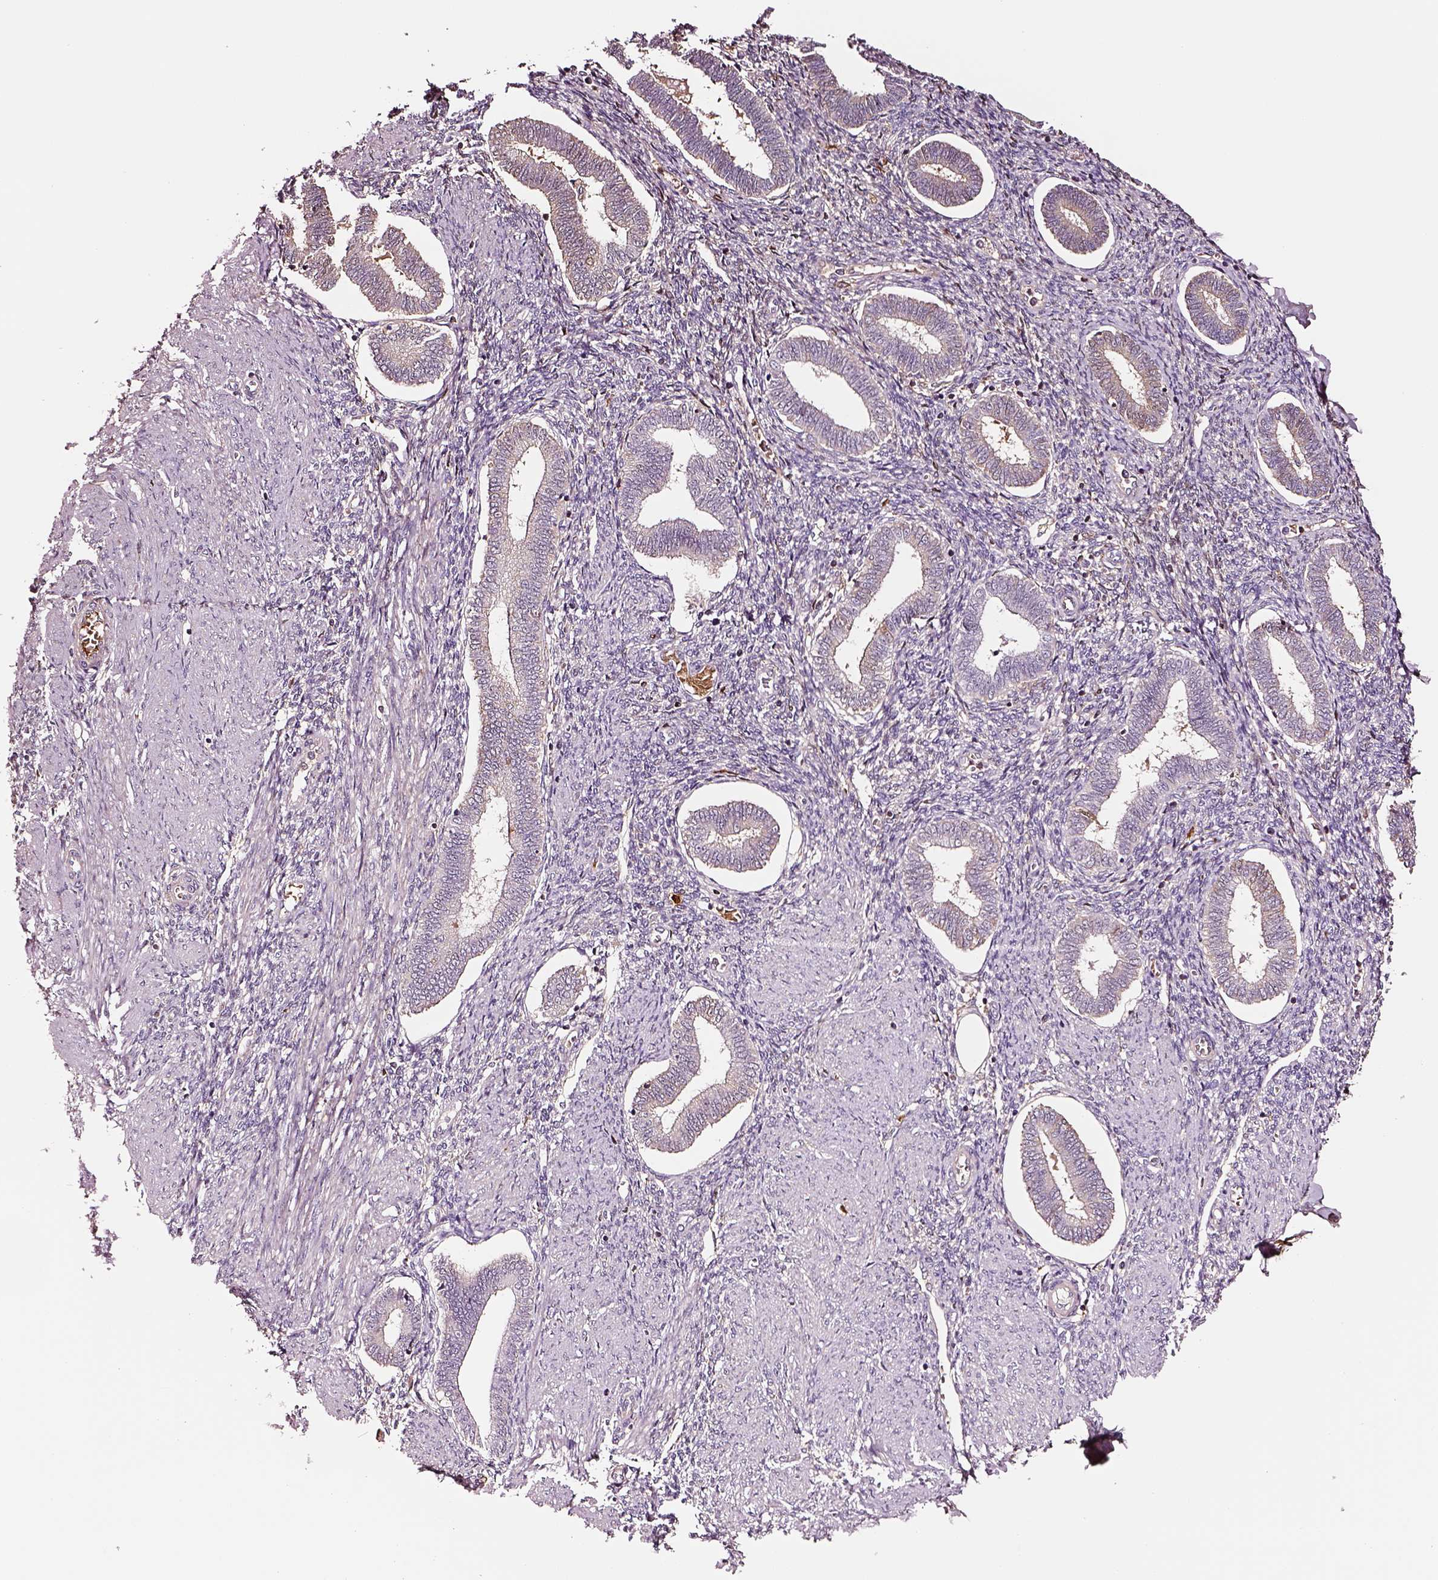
{"staining": {"intensity": "negative", "quantity": "none", "location": "none"}, "tissue": "endometrium", "cell_type": "Cells in endometrial stroma", "image_type": "normal", "snomed": [{"axis": "morphology", "description": "Normal tissue, NOS"}, {"axis": "topography", "description": "Endometrium"}], "caption": "Immunohistochemistry (IHC) image of unremarkable endometrium stained for a protein (brown), which reveals no staining in cells in endometrial stroma. Nuclei are stained in blue.", "gene": "TF", "patient": {"sex": "female", "age": 42}}